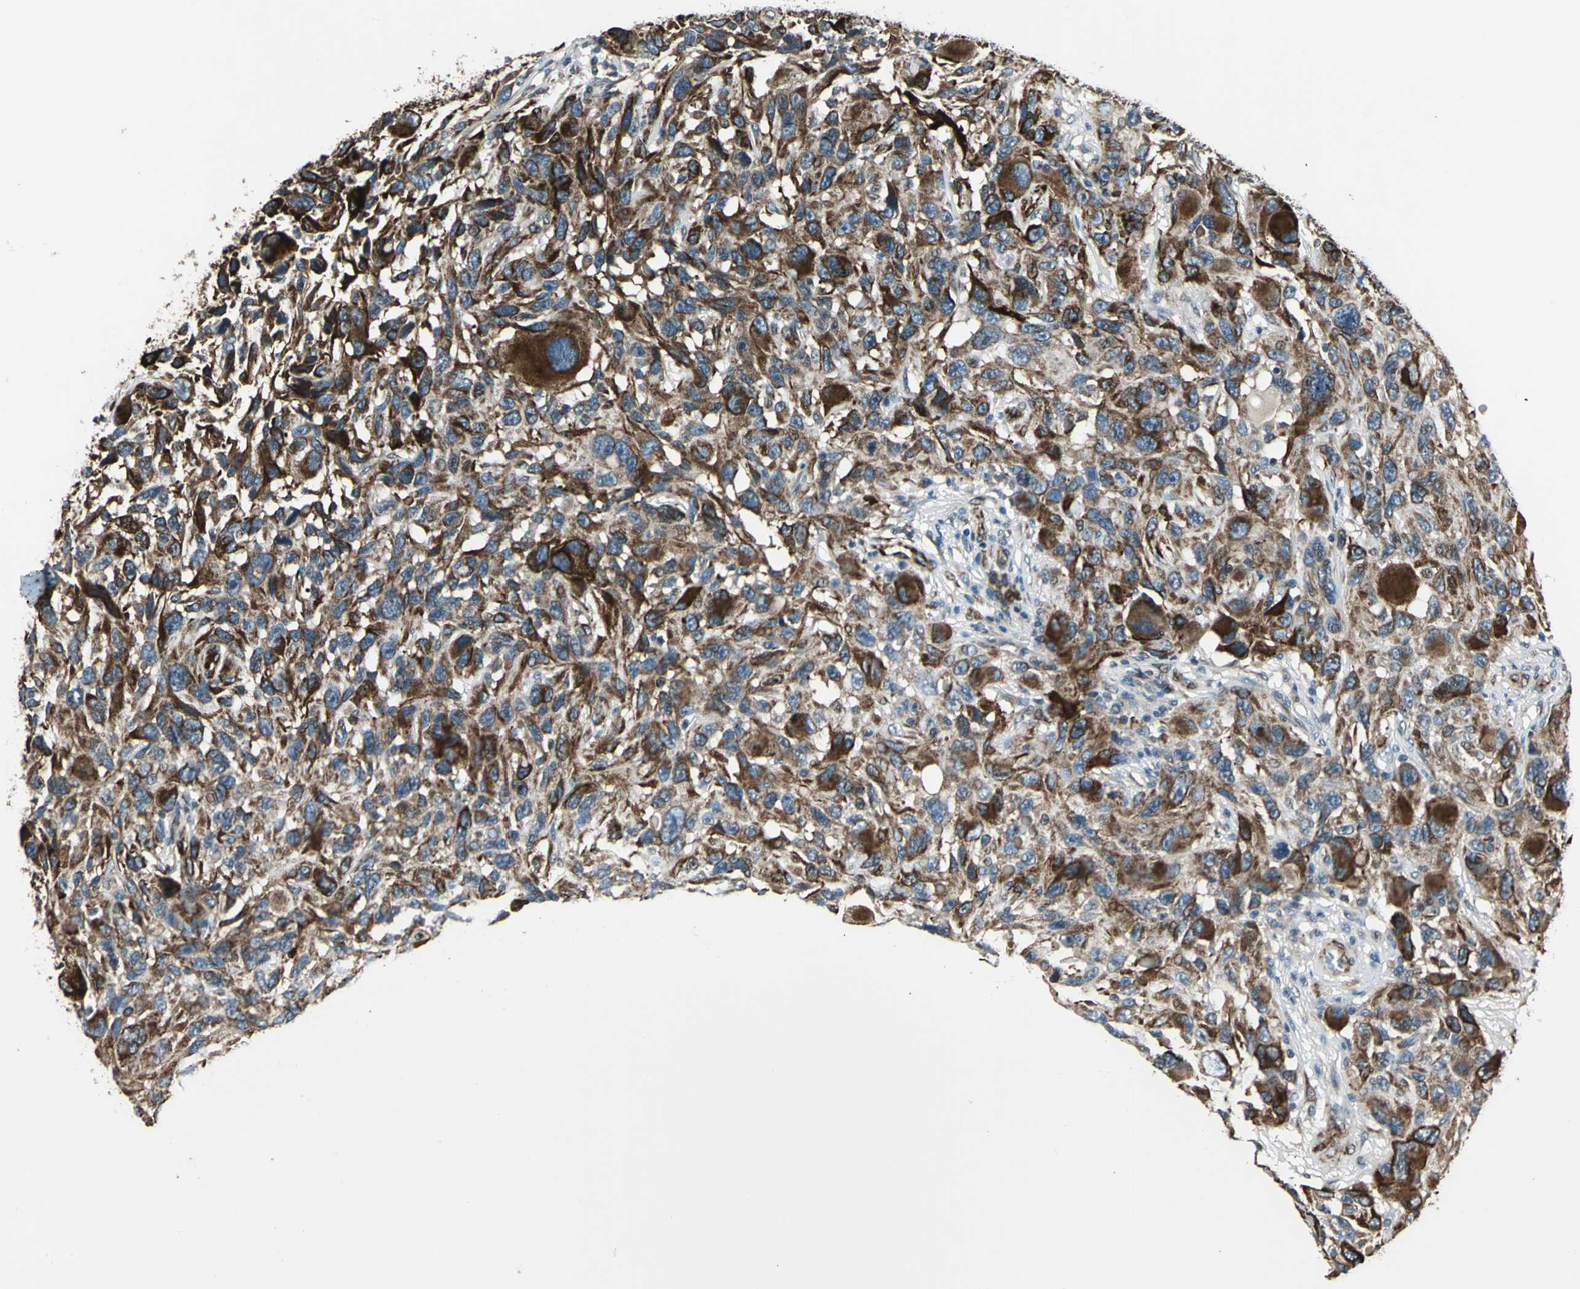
{"staining": {"intensity": "strong", "quantity": ">75%", "location": "cytoplasmic/membranous"}, "tissue": "melanoma", "cell_type": "Tumor cells", "image_type": "cancer", "snomed": [{"axis": "morphology", "description": "Malignant melanoma, NOS"}, {"axis": "topography", "description": "Skin"}], "caption": "Protein expression by immunohistochemistry (IHC) shows strong cytoplasmic/membranous expression in about >75% of tumor cells in malignant melanoma. (brown staining indicates protein expression, while blue staining denotes nuclei).", "gene": "EXD2", "patient": {"sex": "male", "age": 53}}